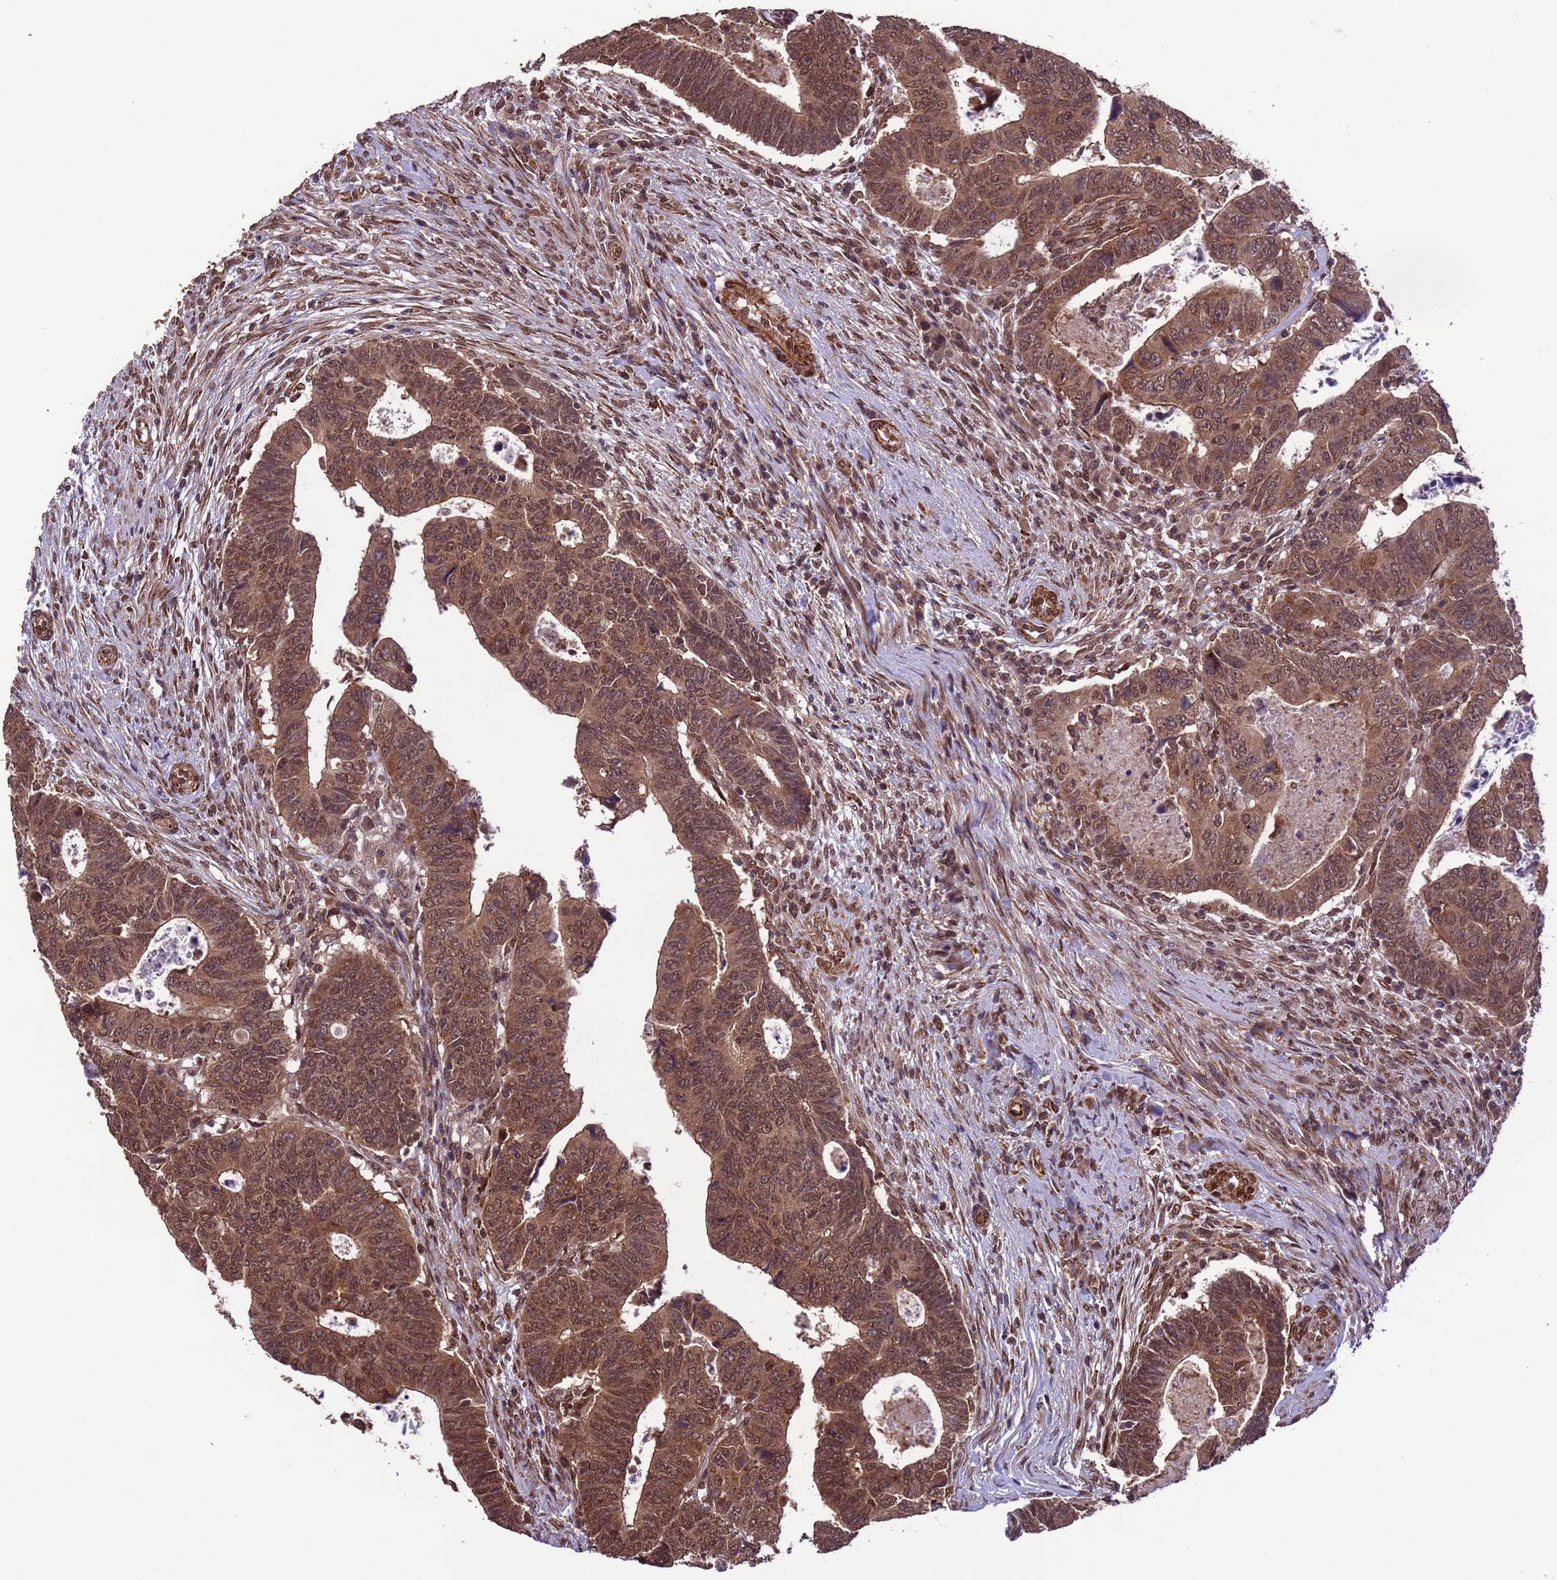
{"staining": {"intensity": "moderate", "quantity": ">75%", "location": "cytoplasmic/membranous,nuclear"}, "tissue": "colorectal cancer", "cell_type": "Tumor cells", "image_type": "cancer", "snomed": [{"axis": "morphology", "description": "Normal tissue, NOS"}, {"axis": "morphology", "description": "Adenocarcinoma, NOS"}, {"axis": "topography", "description": "Rectum"}], "caption": "Colorectal adenocarcinoma tissue shows moderate cytoplasmic/membranous and nuclear expression in approximately >75% of tumor cells The protein of interest is stained brown, and the nuclei are stained in blue (DAB (3,3'-diaminobenzidine) IHC with brightfield microscopy, high magnification).", "gene": "VSTM4", "patient": {"sex": "female", "age": 65}}